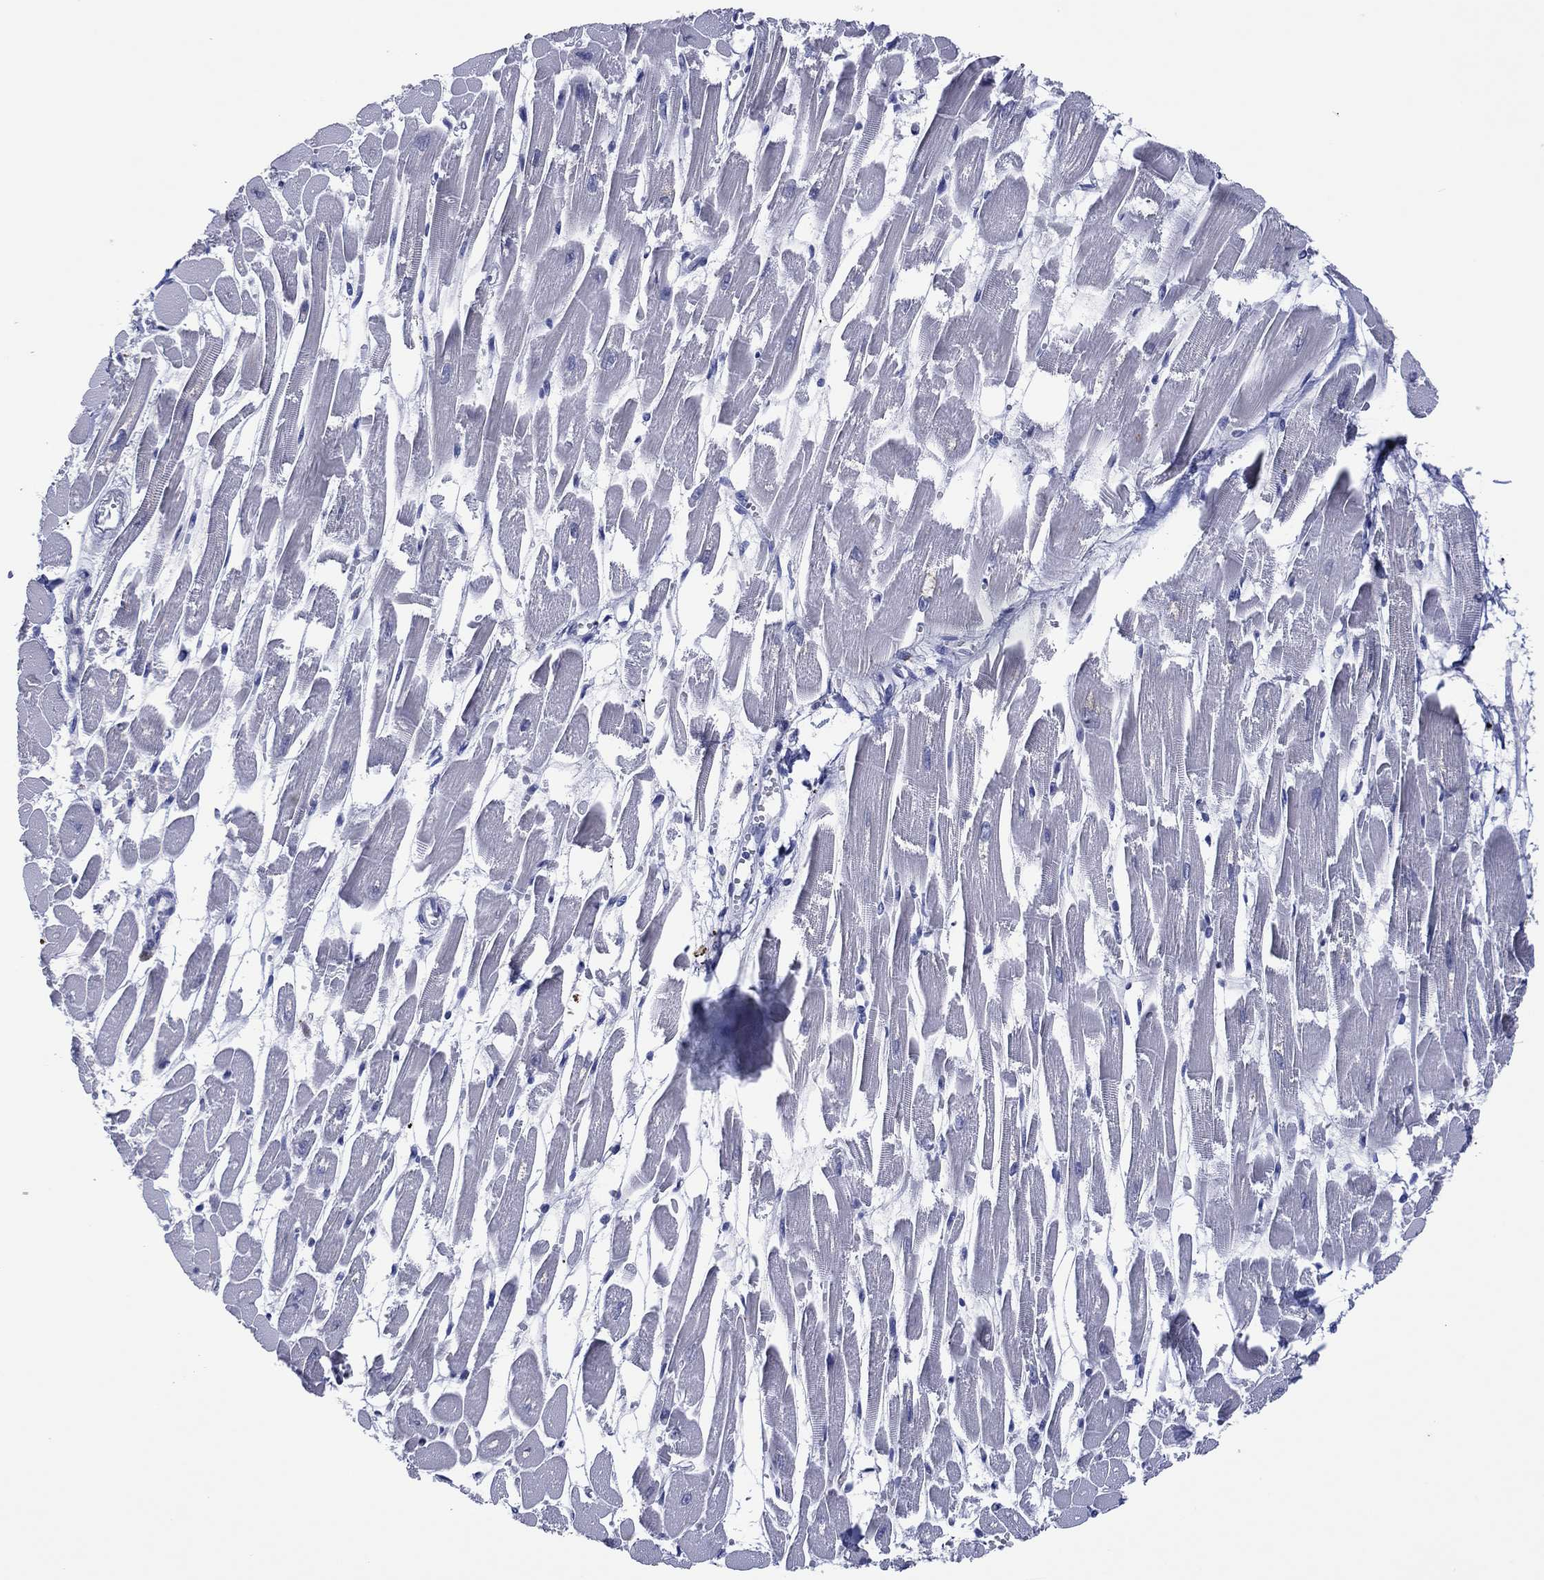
{"staining": {"intensity": "negative", "quantity": "none", "location": "none"}, "tissue": "heart muscle", "cell_type": "Cardiomyocytes", "image_type": "normal", "snomed": [{"axis": "morphology", "description": "Normal tissue, NOS"}, {"axis": "topography", "description": "Heart"}], "caption": "The IHC image has no significant expression in cardiomyocytes of heart muscle.", "gene": "TRIM31", "patient": {"sex": "female", "age": 52}}